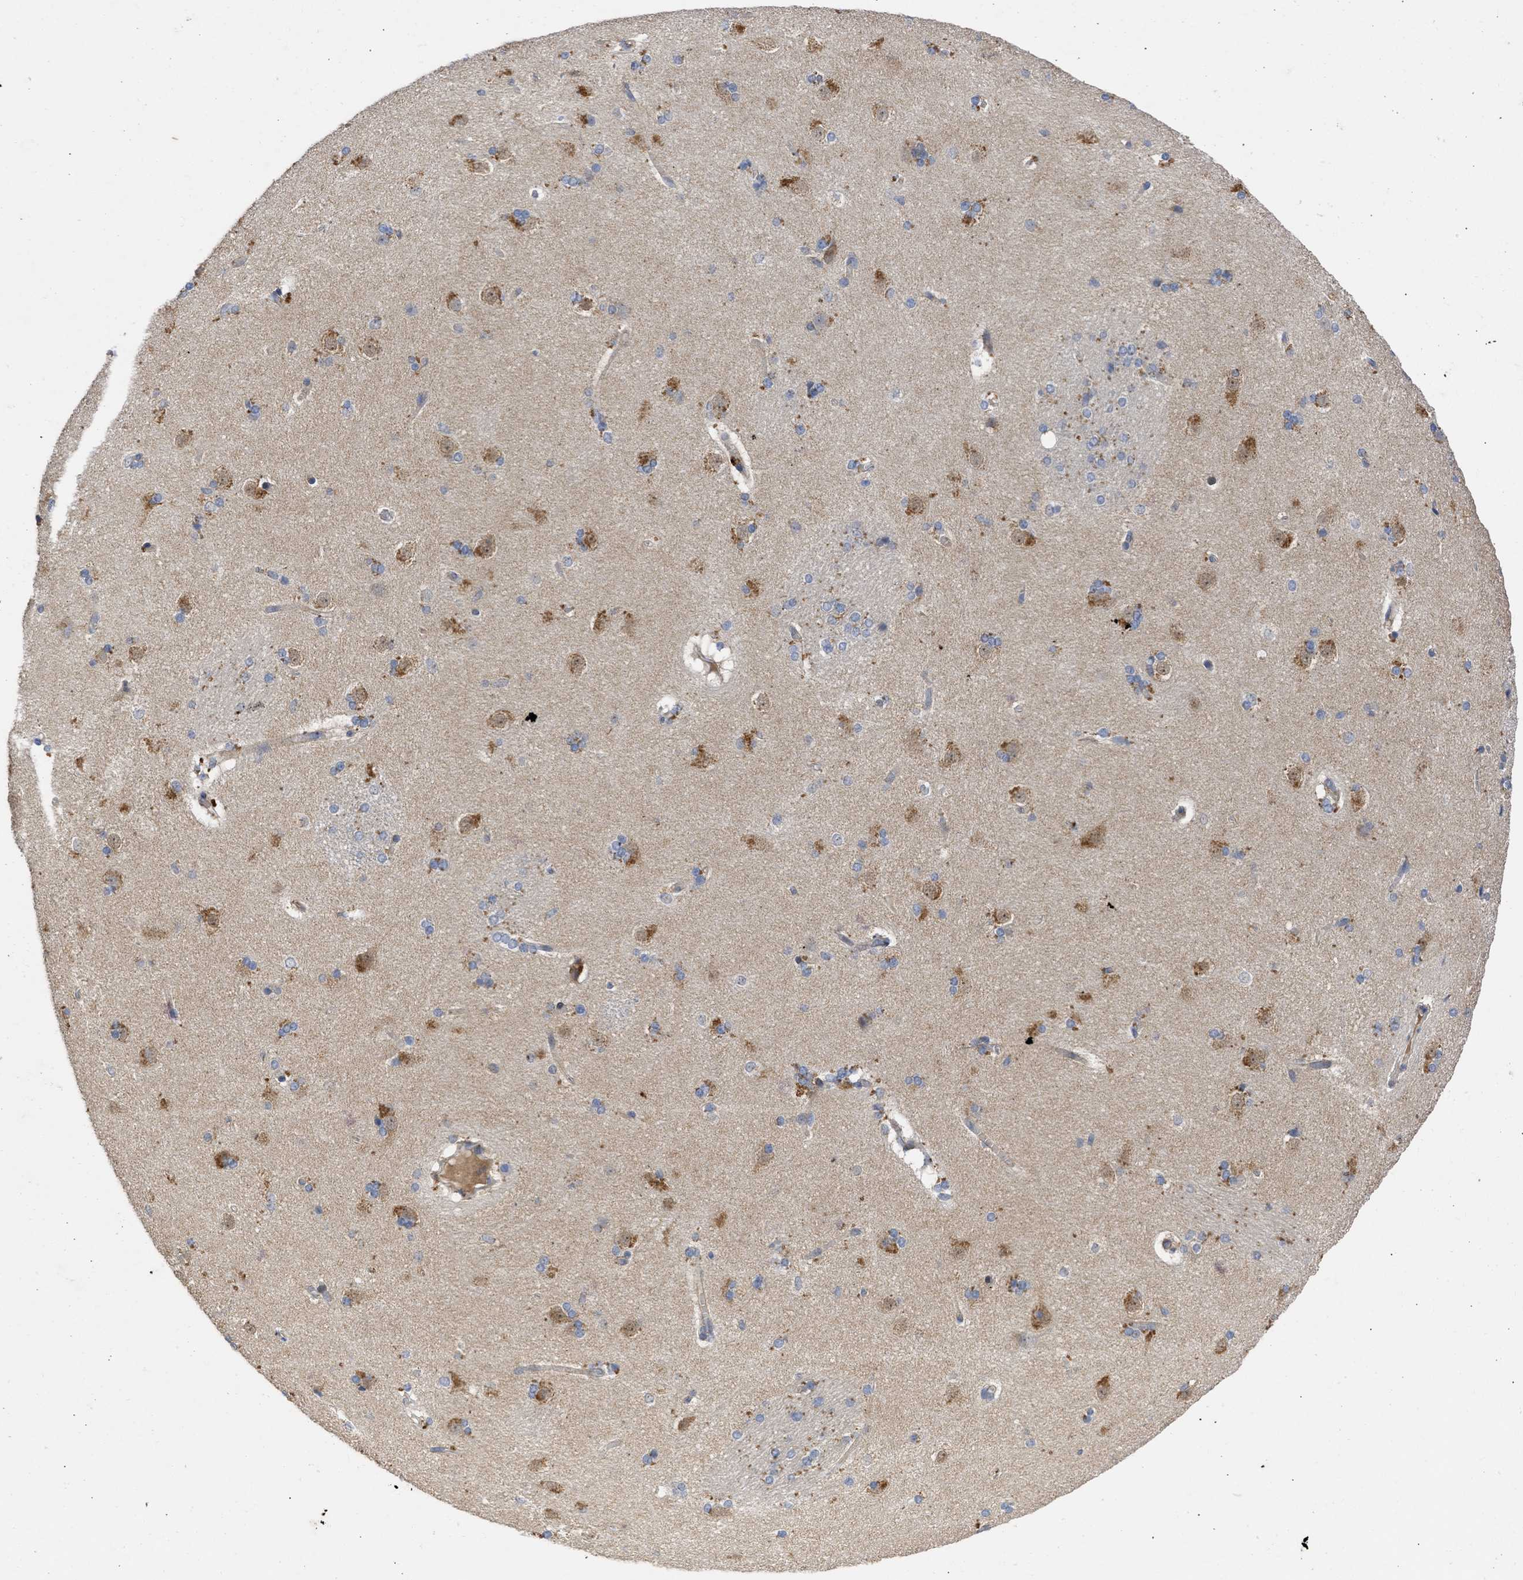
{"staining": {"intensity": "weak", "quantity": "<25%", "location": "cytoplasmic/membranous"}, "tissue": "caudate", "cell_type": "Glial cells", "image_type": "normal", "snomed": [{"axis": "morphology", "description": "Normal tissue, NOS"}, {"axis": "topography", "description": "Lateral ventricle wall"}], "caption": "Glial cells show no significant protein expression in unremarkable caudate. (Stains: DAB (3,3'-diaminobenzidine) immunohistochemistry with hematoxylin counter stain, Microscopy: brightfield microscopy at high magnification).", "gene": "ARHGEF4", "patient": {"sex": "female", "age": 19}}